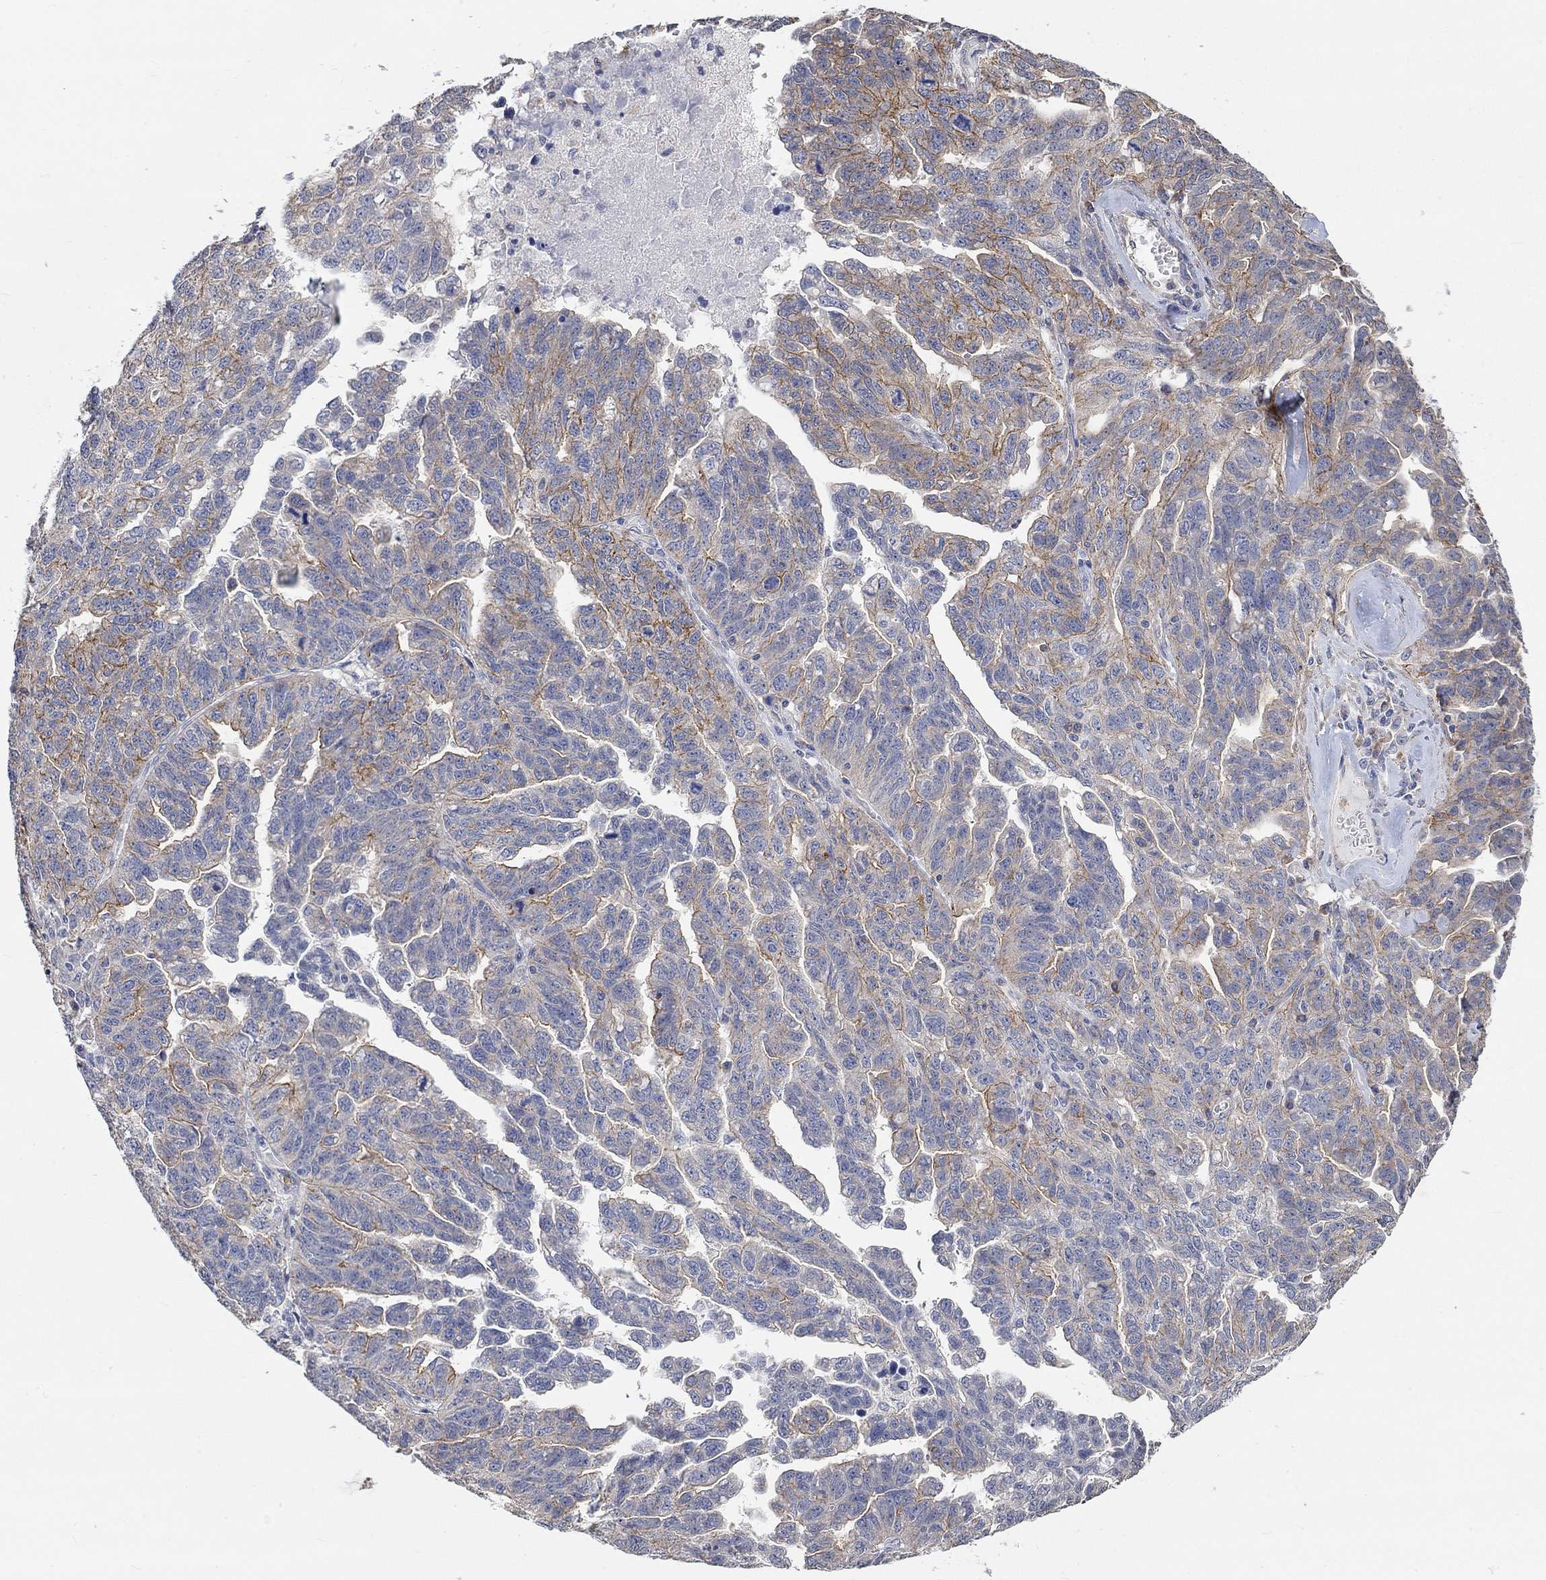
{"staining": {"intensity": "moderate", "quantity": "25%-75%", "location": "cytoplasmic/membranous"}, "tissue": "ovarian cancer", "cell_type": "Tumor cells", "image_type": "cancer", "snomed": [{"axis": "morphology", "description": "Cystadenocarcinoma, serous, NOS"}, {"axis": "topography", "description": "Ovary"}], "caption": "Protein staining reveals moderate cytoplasmic/membranous expression in approximately 25%-75% of tumor cells in ovarian cancer (serous cystadenocarcinoma).", "gene": "SYT16", "patient": {"sex": "female", "age": 71}}